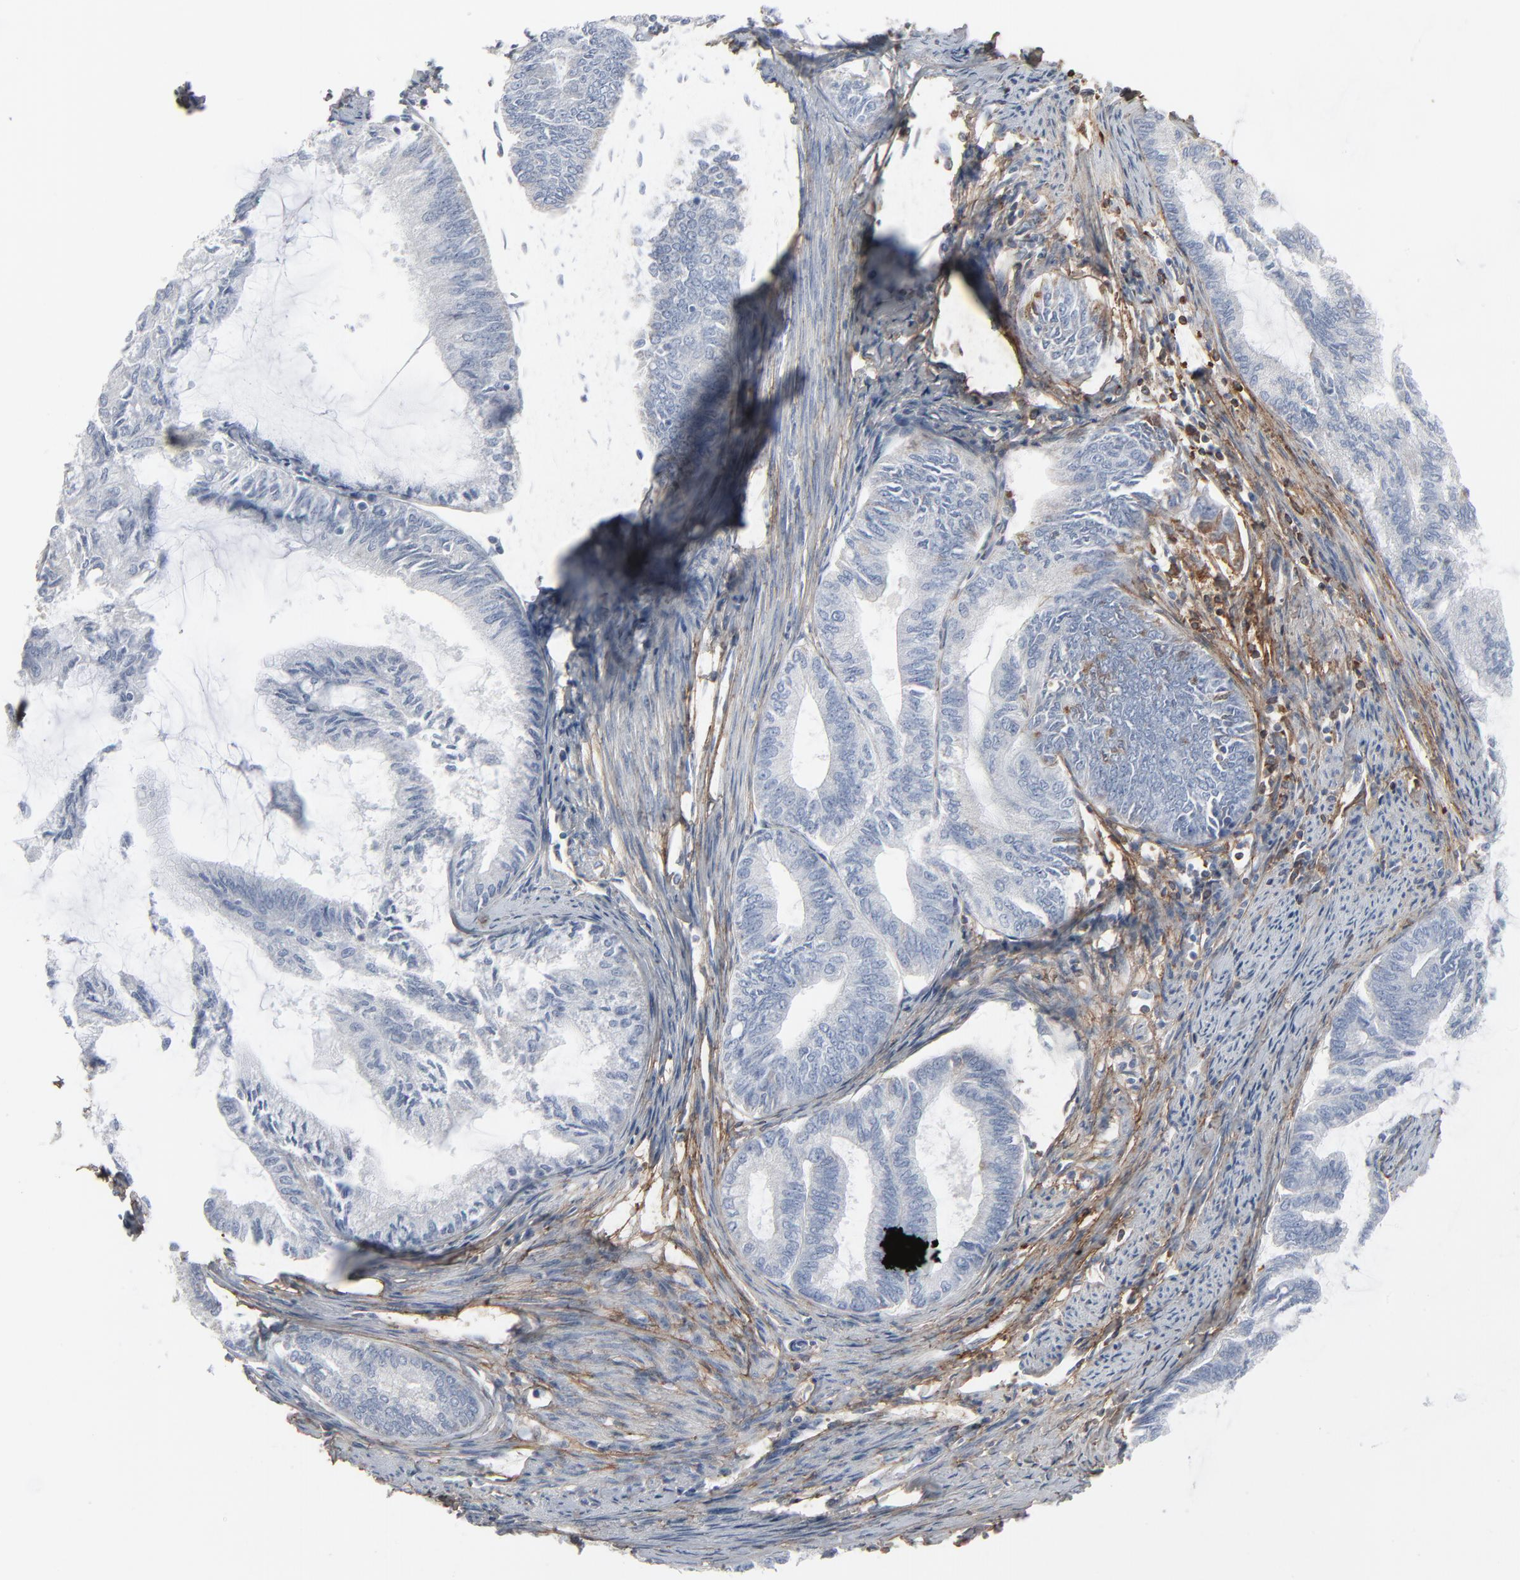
{"staining": {"intensity": "negative", "quantity": "none", "location": "none"}, "tissue": "endometrial cancer", "cell_type": "Tumor cells", "image_type": "cancer", "snomed": [{"axis": "morphology", "description": "Adenocarcinoma, NOS"}, {"axis": "topography", "description": "Endometrium"}], "caption": "Immunohistochemistry (IHC) photomicrograph of neoplastic tissue: adenocarcinoma (endometrial) stained with DAB (3,3'-diaminobenzidine) exhibits no significant protein expression in tumor cells.", "gene": "BGN", "patient": {"sex": "female", "age": 86}}